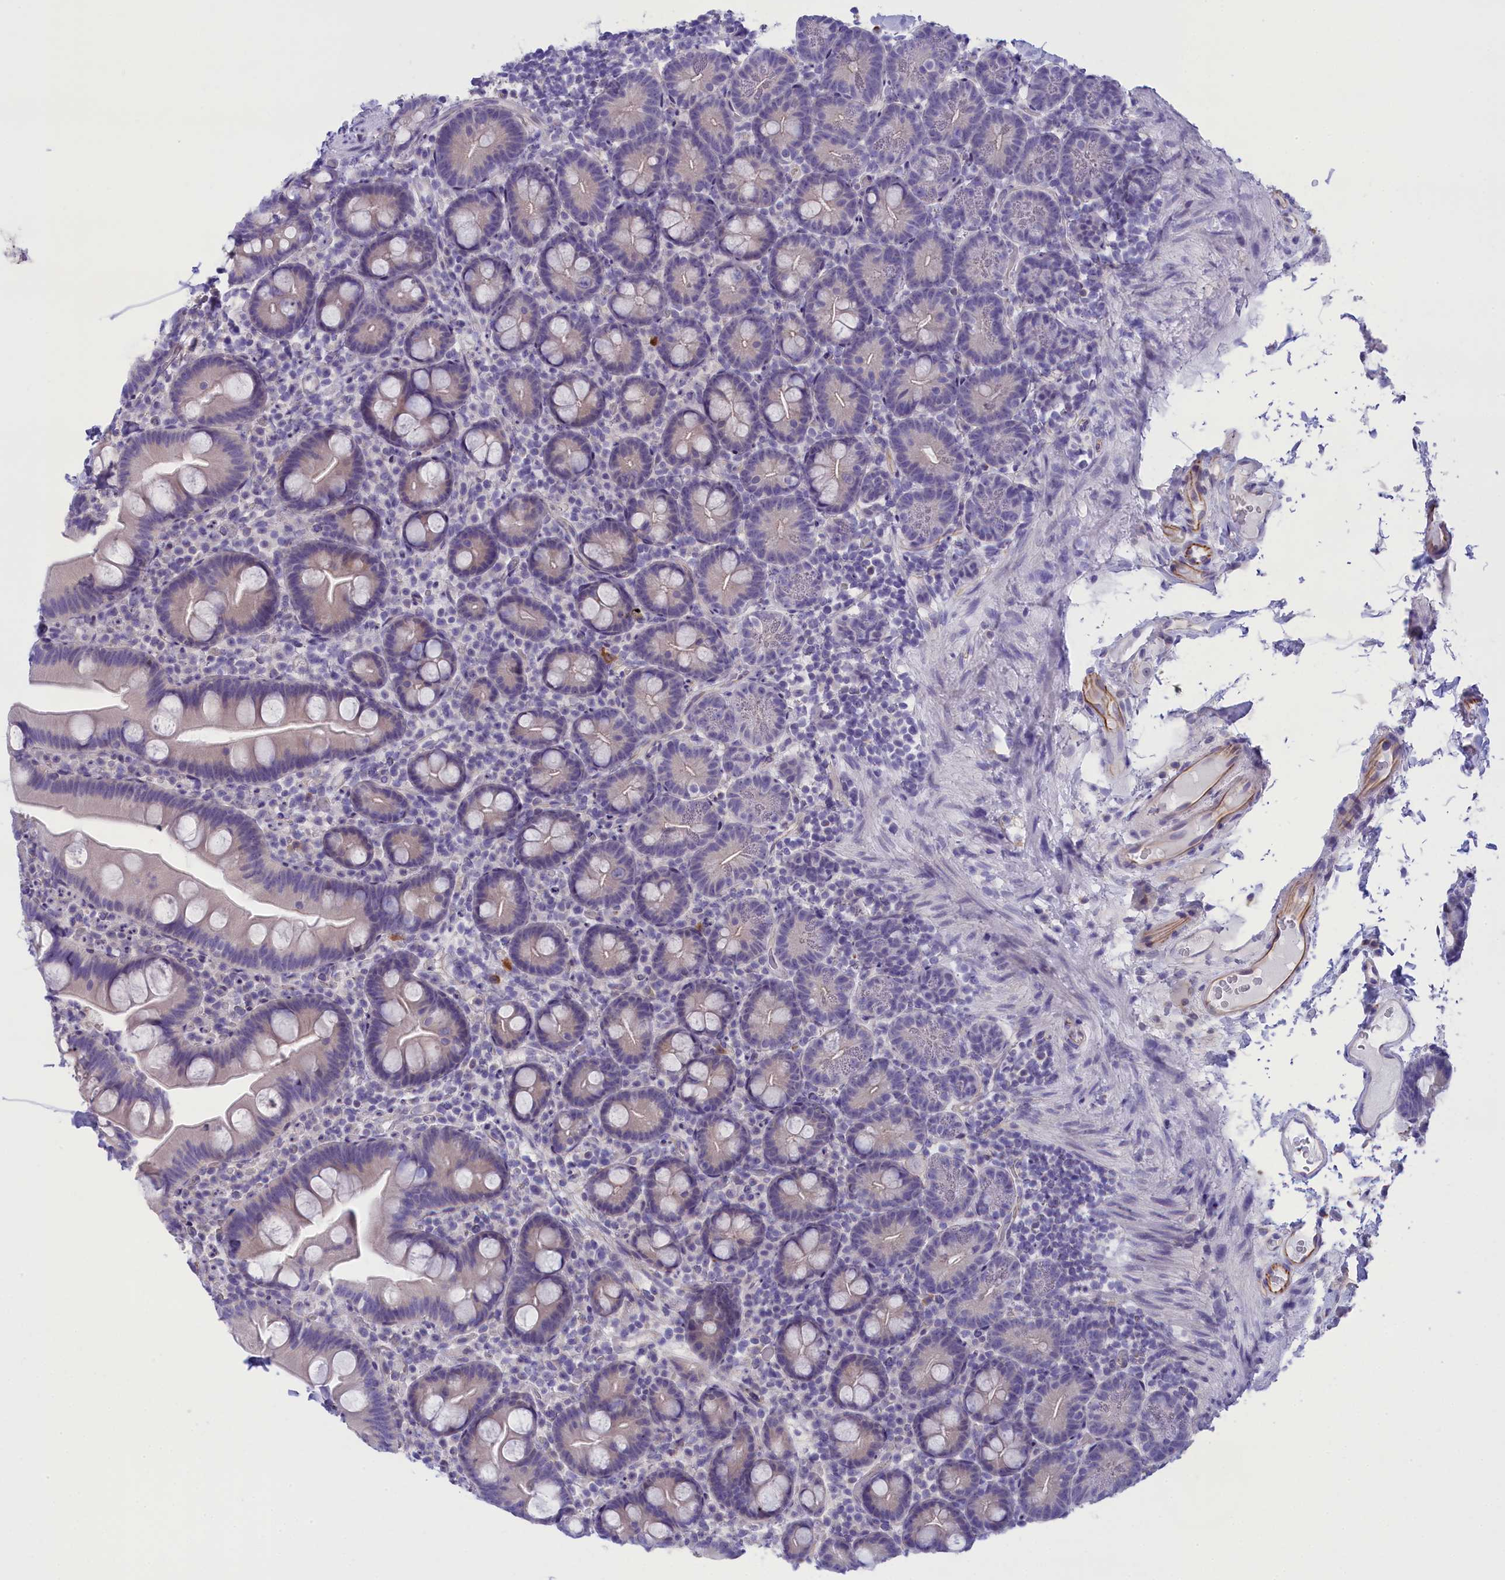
{"staining": {"intensity": "negative", "quantity": "none", "location": "none"}, "tissue": "small intestine", "cell_type": "Glandular cells", "image_type": "normal", "snomed": [{"axis": "morphology", "description": "Normal tissue, NOS"}, {"axis": "topography", "description": "Small intestine"}], "caption": "A high-resolution histopathology image shows immunohistochemistry staining of unremarkable small intestine, which exhibits no significant positivity in glandular cells.", "gene": "TACSTD2", "patient": {"sex": "female", "age": 68}}